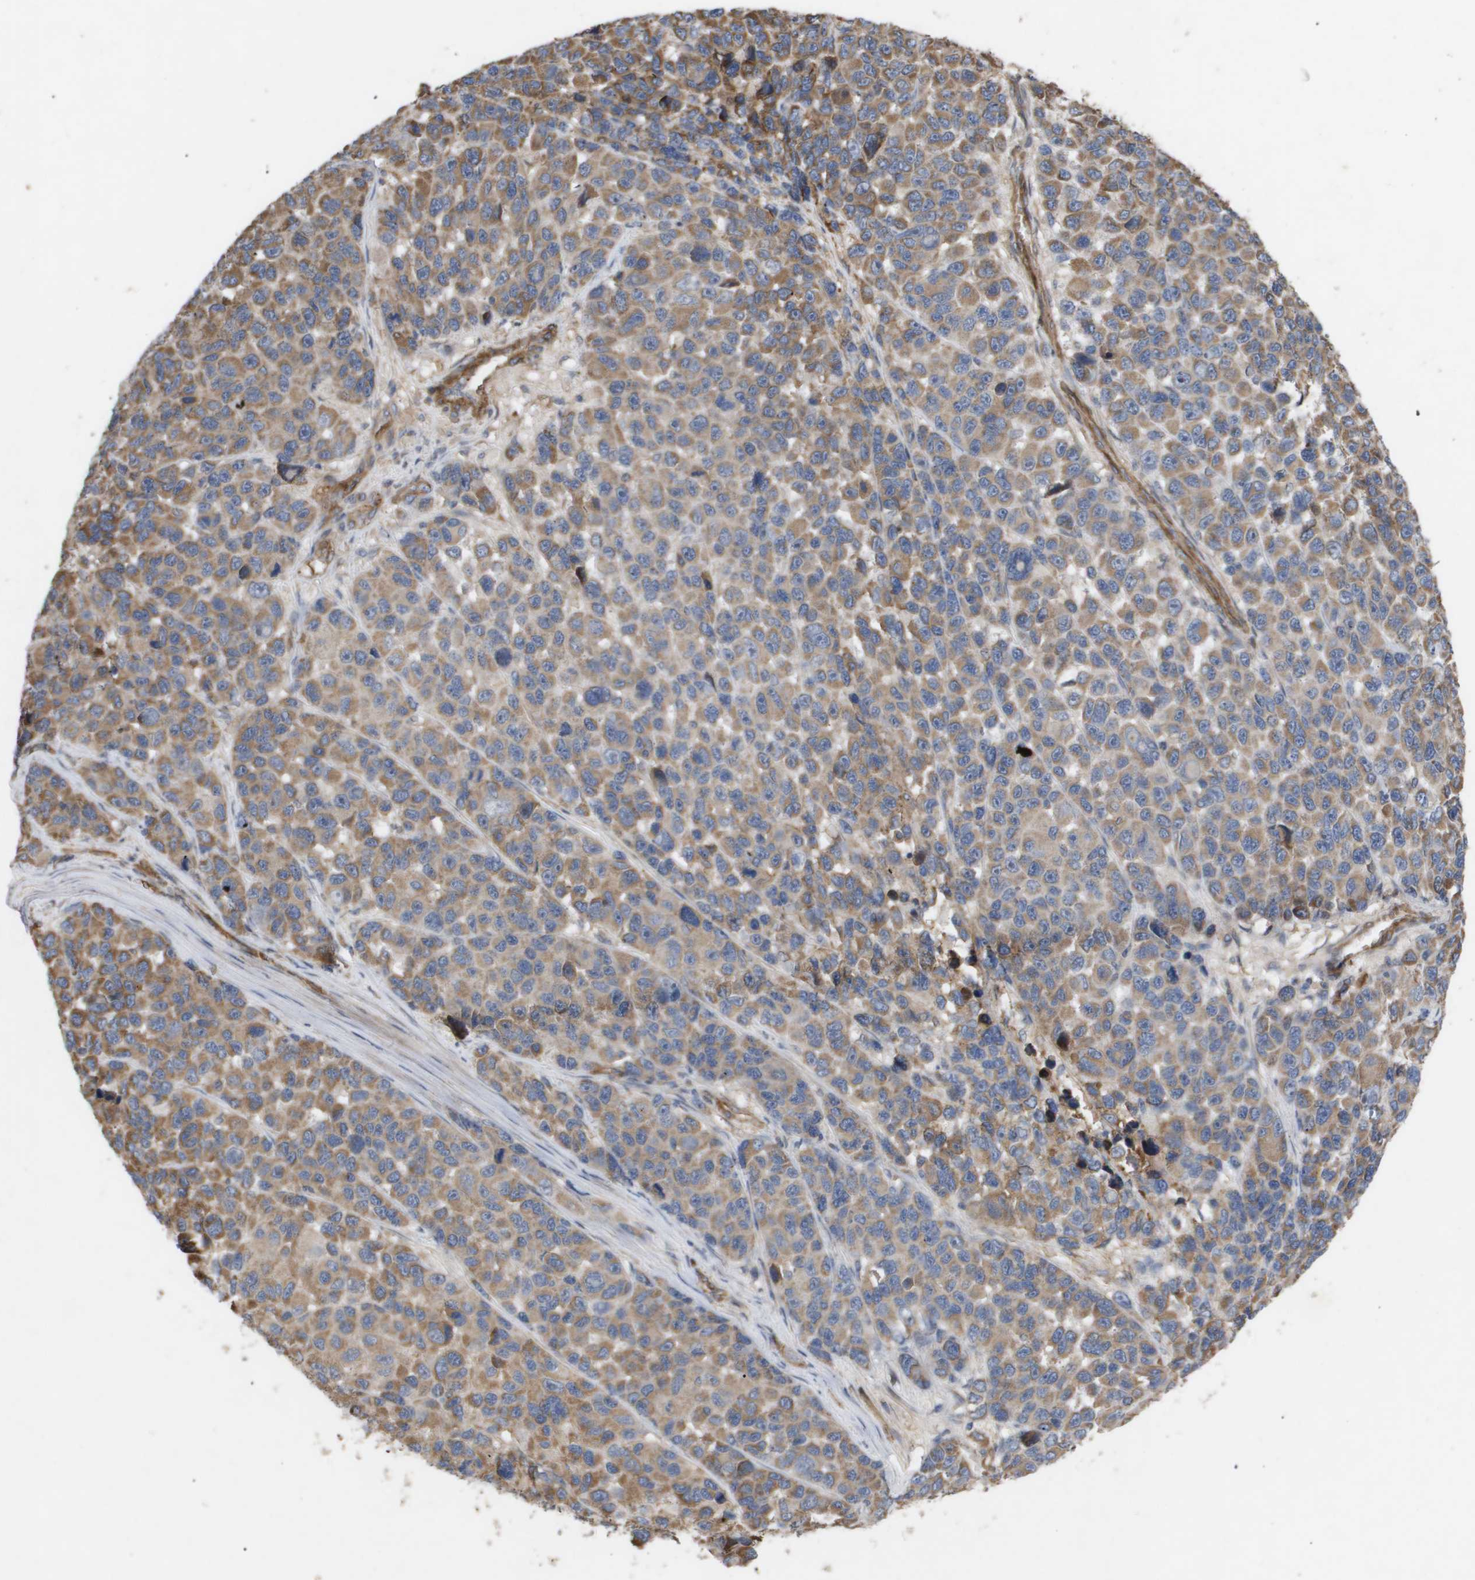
{"staining": {"intensity": "moderate", "quantity": ">75%", "location": "cytoplasmic/membranous"}, "tissue": "melanoma", "cell_type": "Tumor cells", "image_type": "cancer", "snomed": [{"axis": "morphology", "description": "Malignant melanoma, NOS"}, {"axis": "topography", "description": "Skin"}], "caption": "IHC micrograph of melanoma stained for a protein (brown), which displays medium levels of moderate cytoplasmic/membranous staining in approximately >75% of tumor cells.", "gene": "TNS1", "patient": {"sex": "male", "age": 53}}